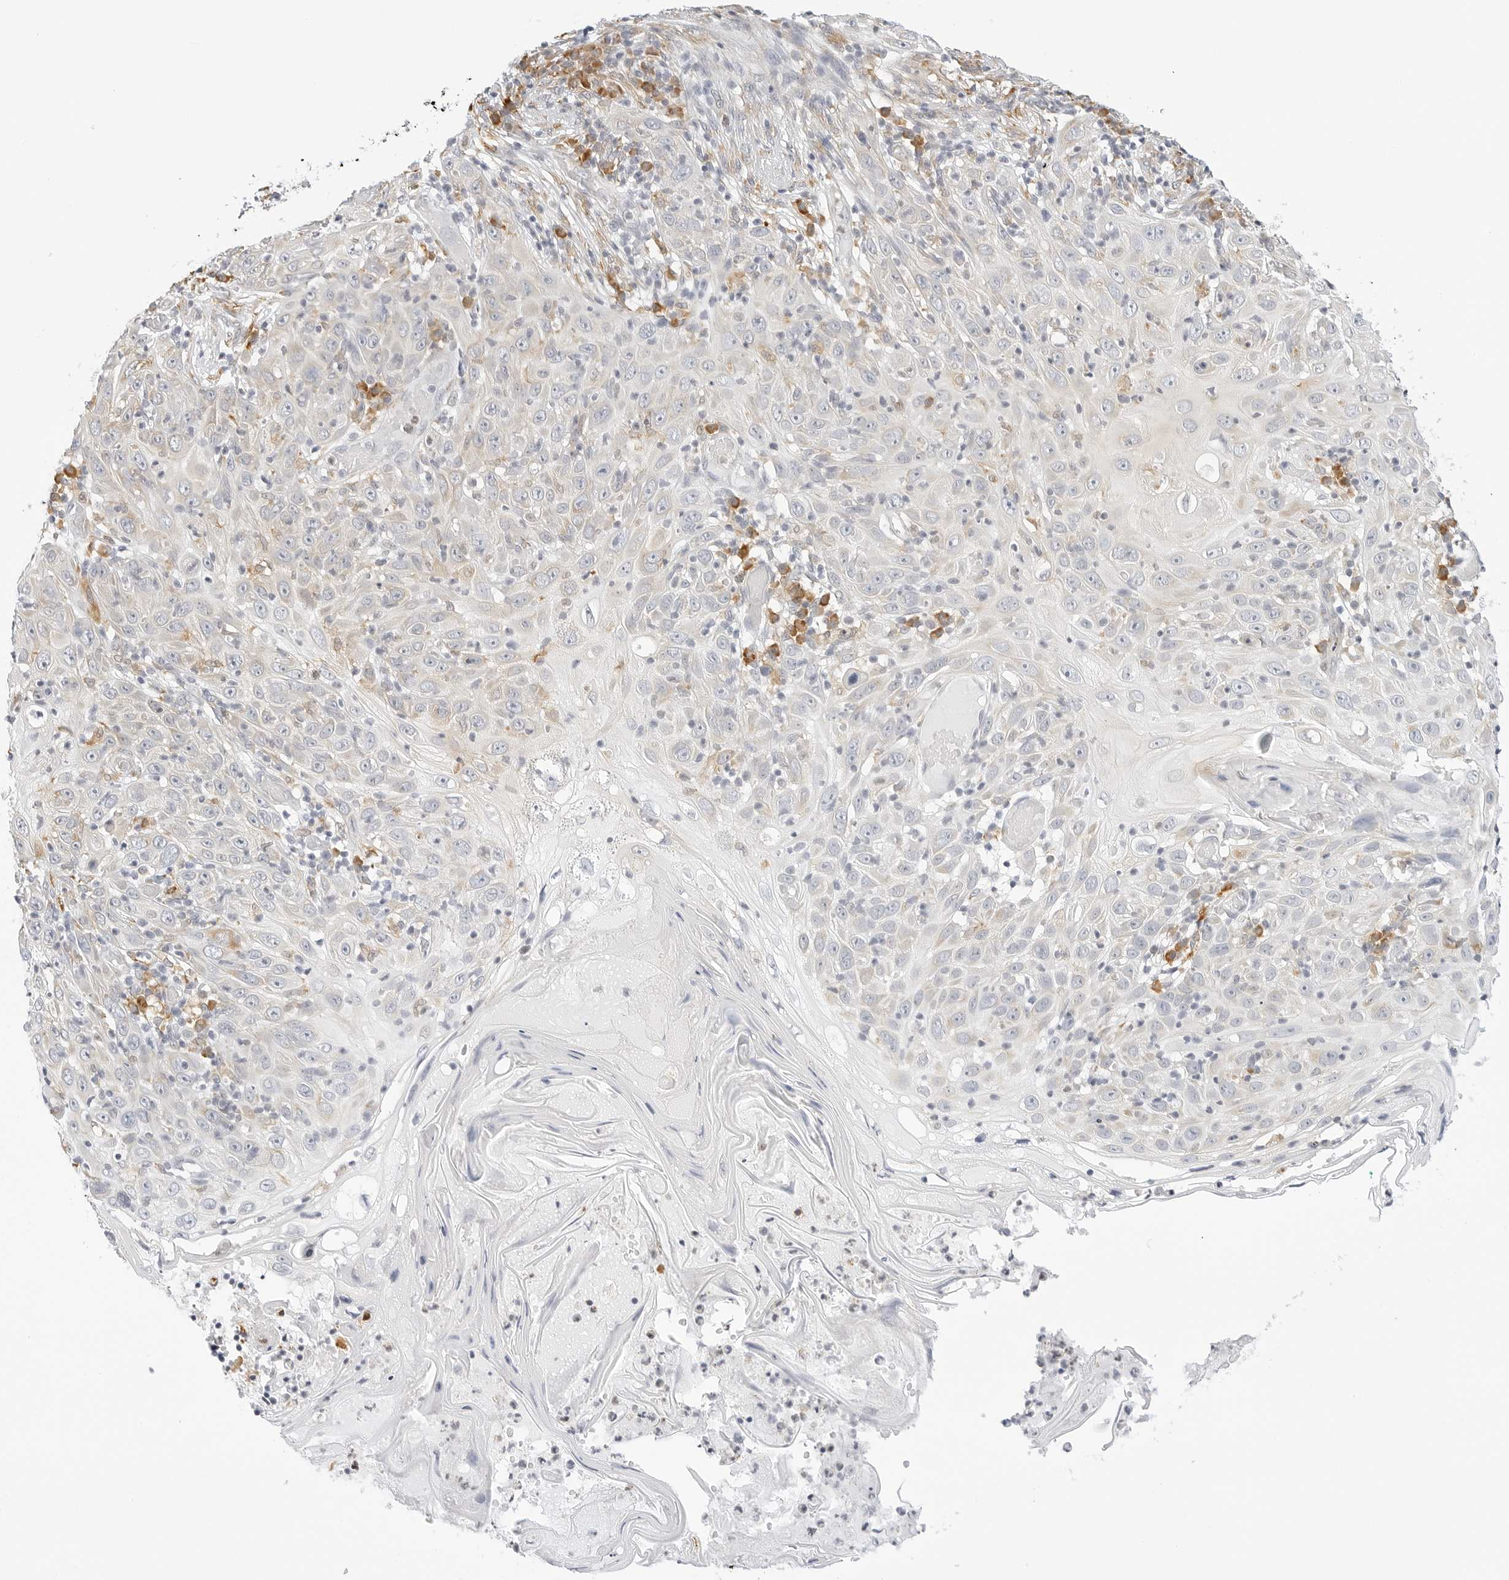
{"staining": {"intensity": "weak", "quantity": "<25%", "location": "cytoplasmic/membranous"}, "tissue": "skin cancer", "cell_type": "Tumor cells", "image_type": "cancer", "snomed": [{"axis": "morphology", "description": "Squamous cell carcinoma, NOS"}, {"axis": "topography", "description": "Skin"}], "caption": "A histopathology image of human skin cancer is negative for staining in tumor cells. The staining is performed using DAB (3,3'-diaminobenzidine) brown chromogen with nuclei counter-stained in using hematoxylin.", "gene": "THEM4", "patient": {"sex": "female", "age": 88}}